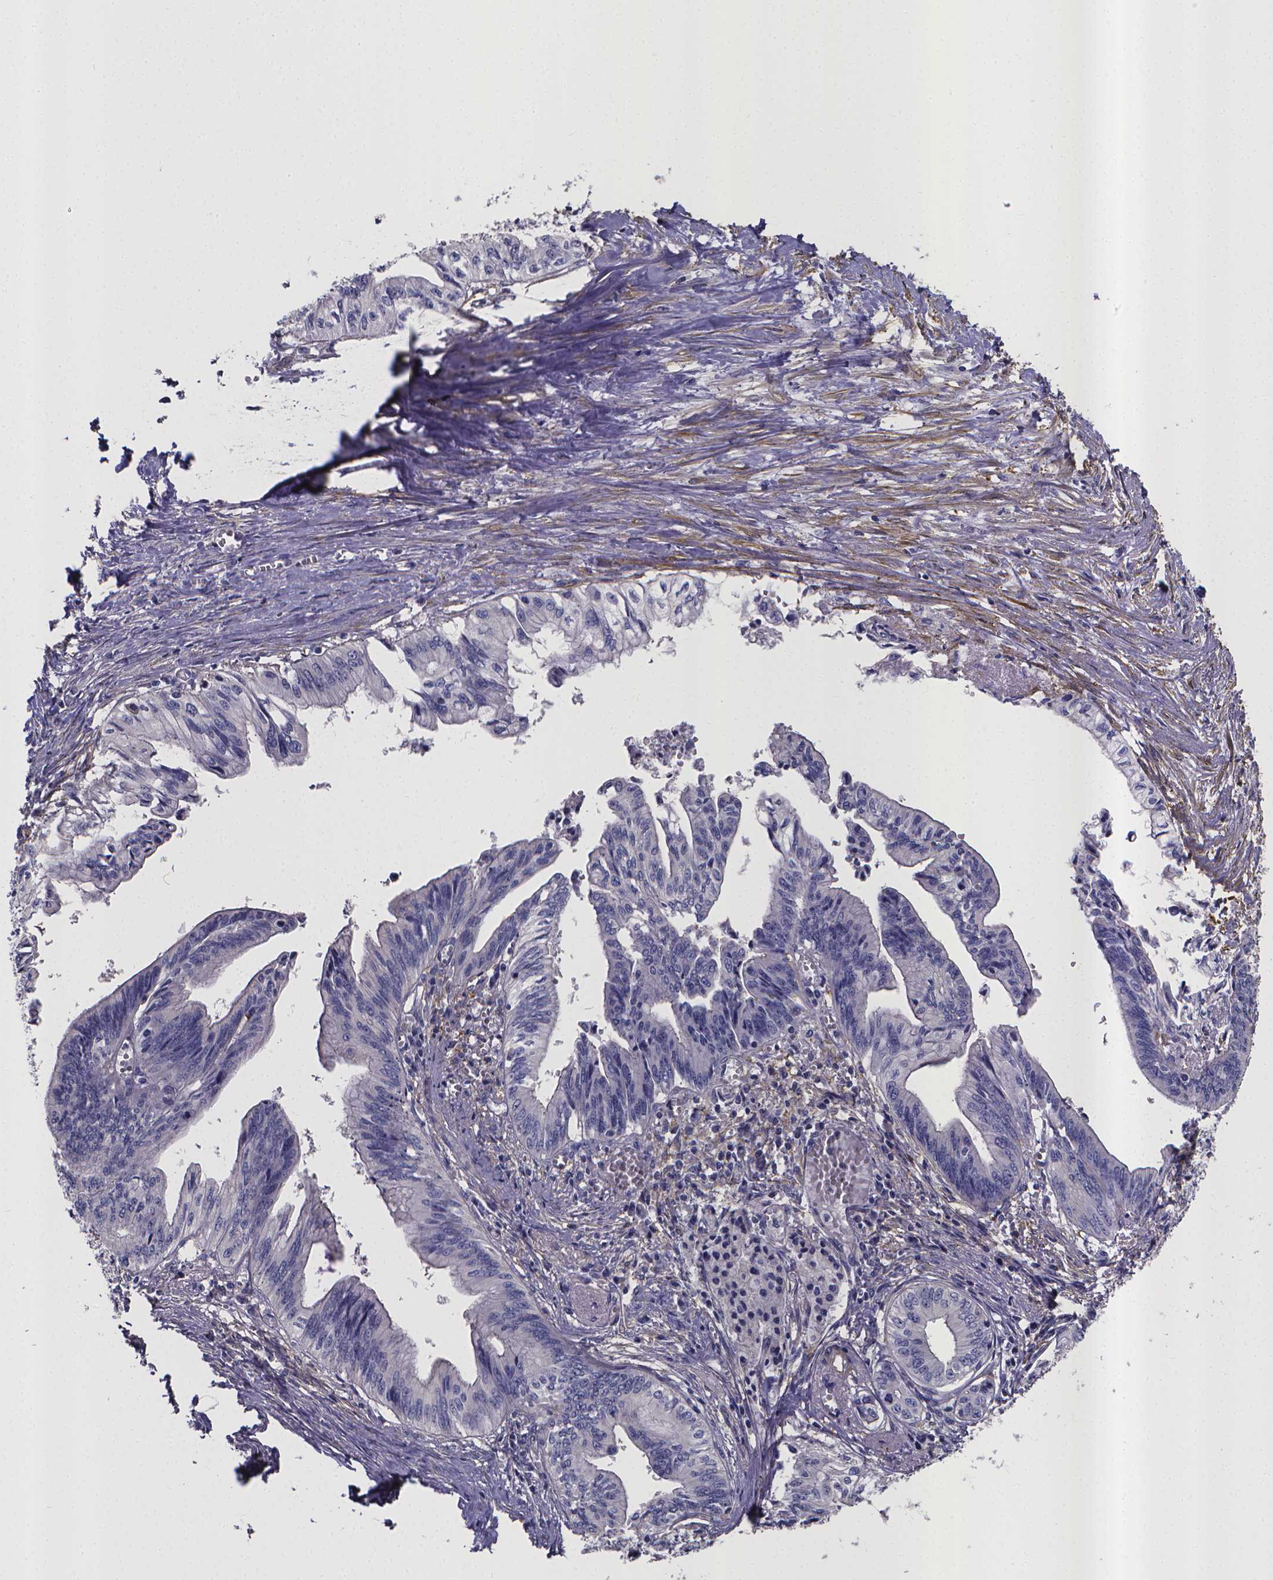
{"staining": {"intensity": "negative", "quantity": "none", "location": "none"}, "tissue": "pancreatic cancer", "cell_type": "Tumor cells", "image_type": "cancer", "snomed": [{"axis": "morphology", "description": "Adenocarcinoma, NOS"}, {"axis": "topography", "description": "Pancreas"}], "caption": "The immunohistochemistry photomicrograph has no significant staining in tumor cells of adenocarcinoma (pancreatic) tissue. (DAB (3,3'-diaminobenzidine) immunohistochemistry with hematoxylin counter stain).", "gene": "RERG", "patient": {"sex": "female", "age": 61}}